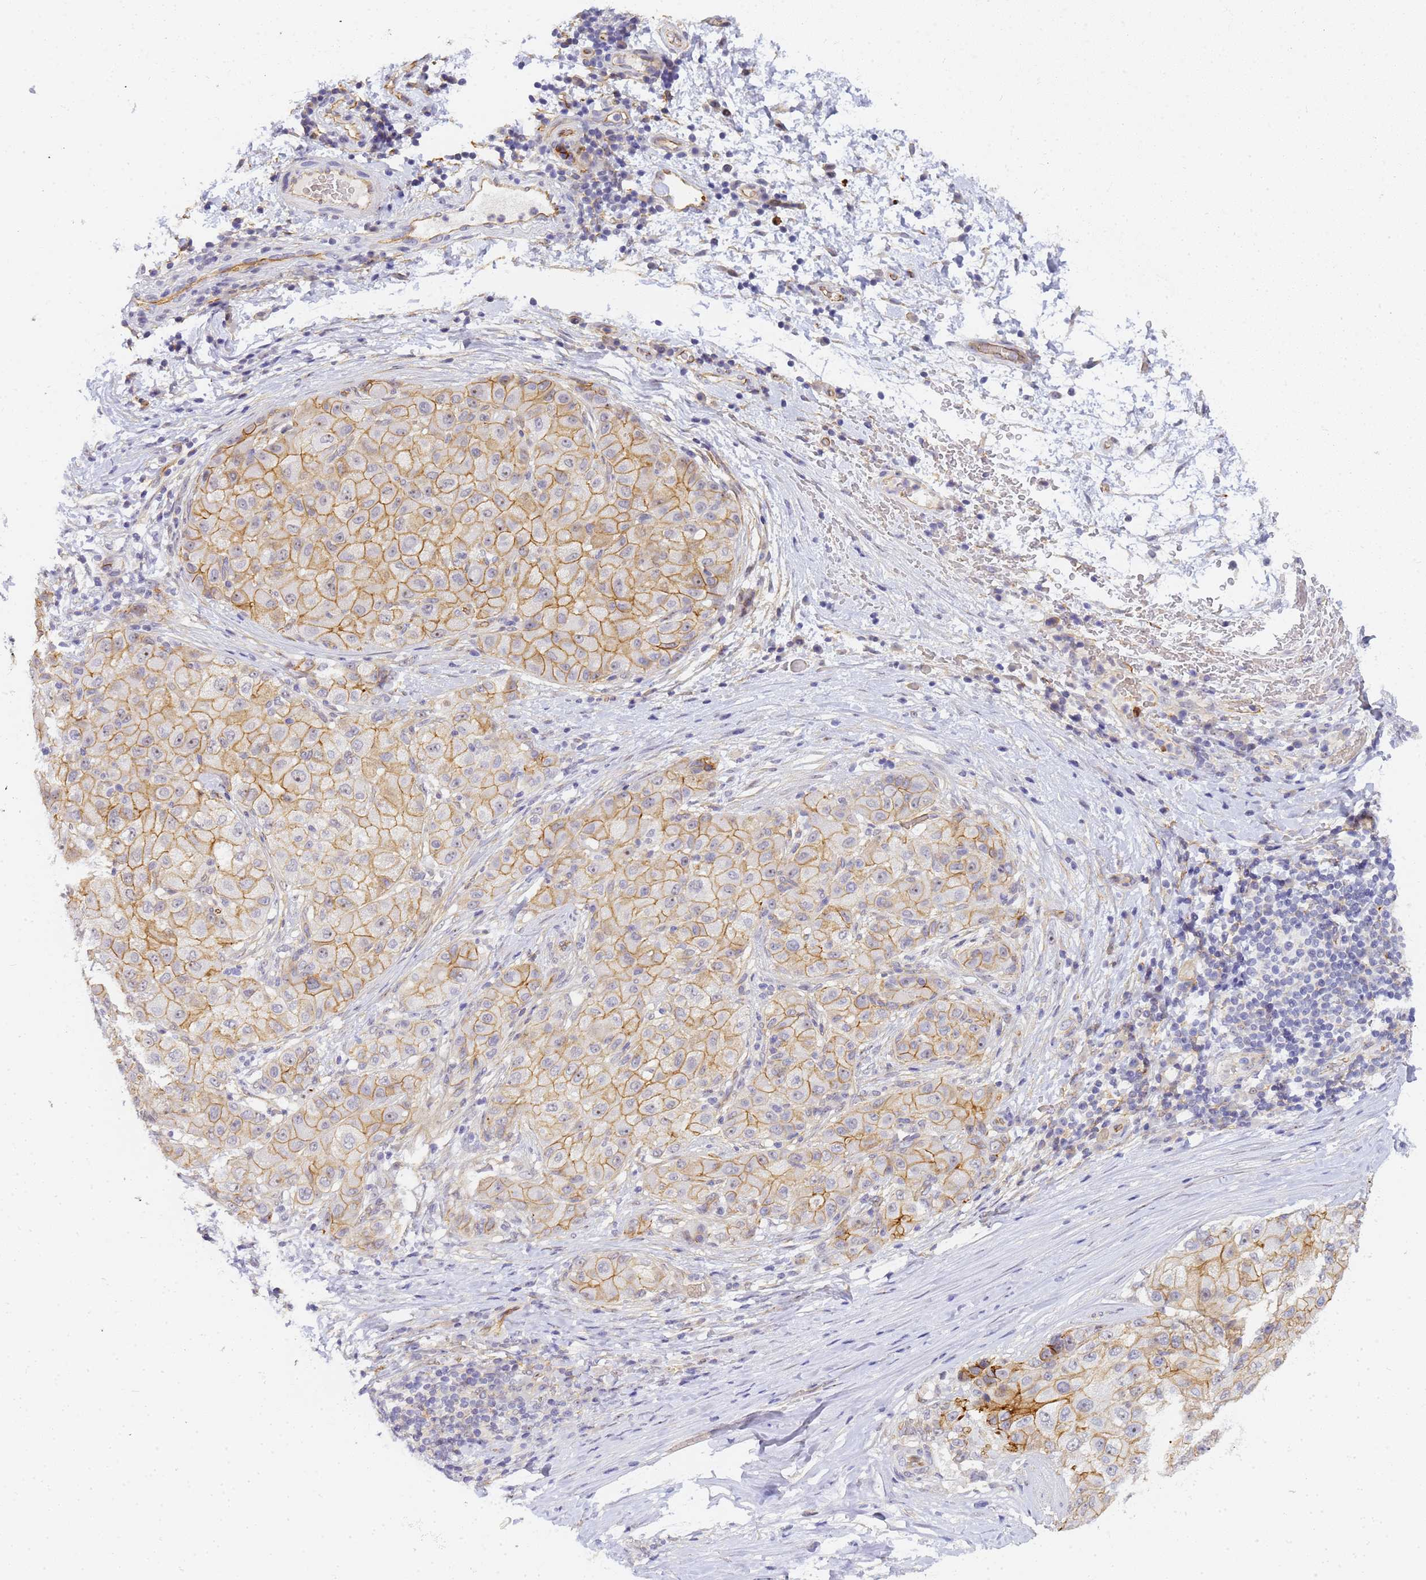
{"staining": {"intensity": "moderate", "quantity": ">75%", "location": "cytoplasmic/membranous"}, "tissue": "liver cancer", "cell_type": "Tumor cells", "image_type": "cancer", "snomed": [{"axis": "morphology", "description": "Carcinoma, Hepatocellular, NOS"}, {"axis": "topography", "description": "Liver"}], "caption": "Immunohistochemistry (IHC) image of liver hepatocellular carcinoma stained for a protein (brown), which demonstrates medium levels of moderate cytoplasmic/membranous expression in about >75% of tumor cells.", "gene": "GON4L", "patient": {"sex": "male", "age": 80}}